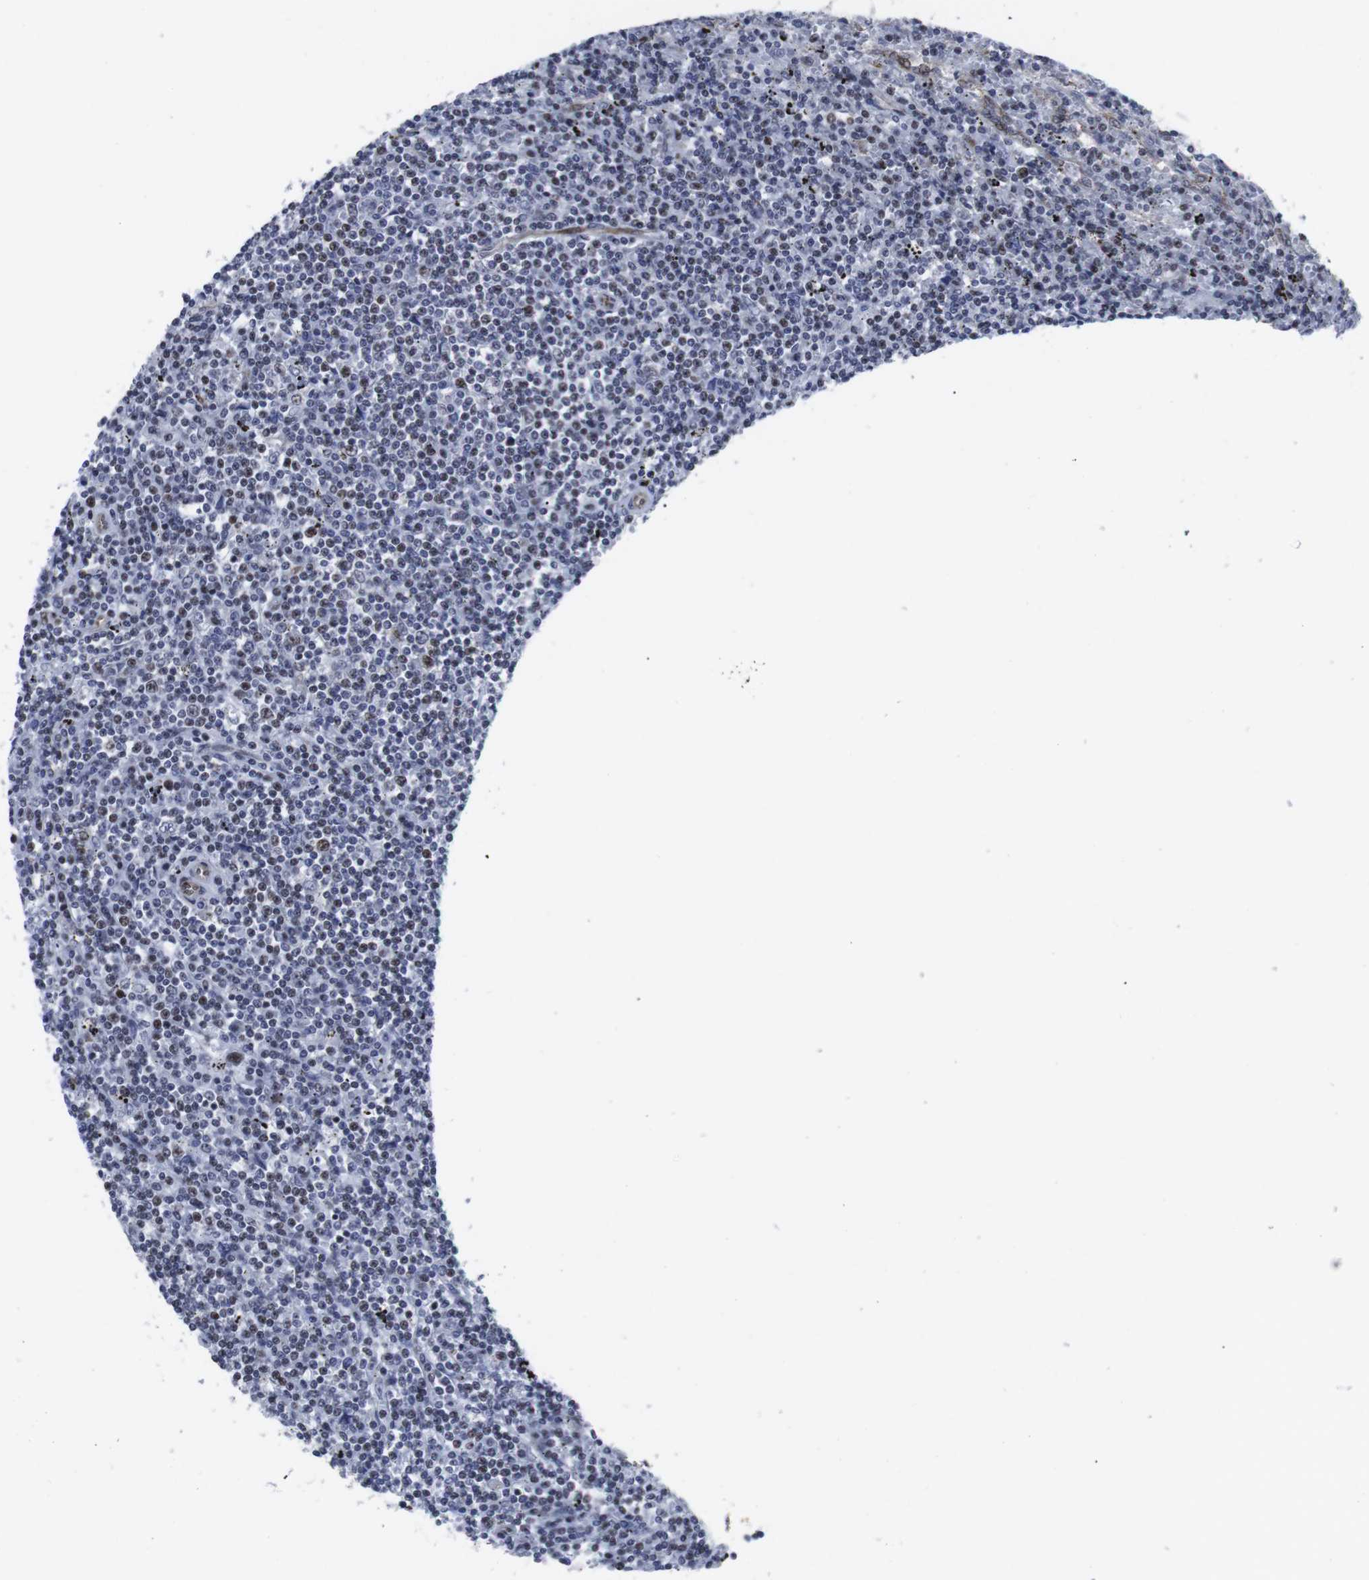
{"staining": {"intensity": "weak", "quantity": "25%-75%", "location": "nuclear"}, "tissue": "lymphoma", "cell_type": "Tumor cells", "image_type": "cancer", "snomed": [{"axis": "morphology", "description": "Malignant lymphoma, non-Hodgkin's type, Low grade"}, {"axis": "topography", "description": "Spleen"}], "caption": "This micrograph shows lymphoma stained with immunohistochemistry to label a protein in brown. The nuclear of tumor cells show weak positivity for the protein. Nuclei are counter-stained blue.", "gene": "MLH1", "patient": {"sex": "male", "age": 76}}